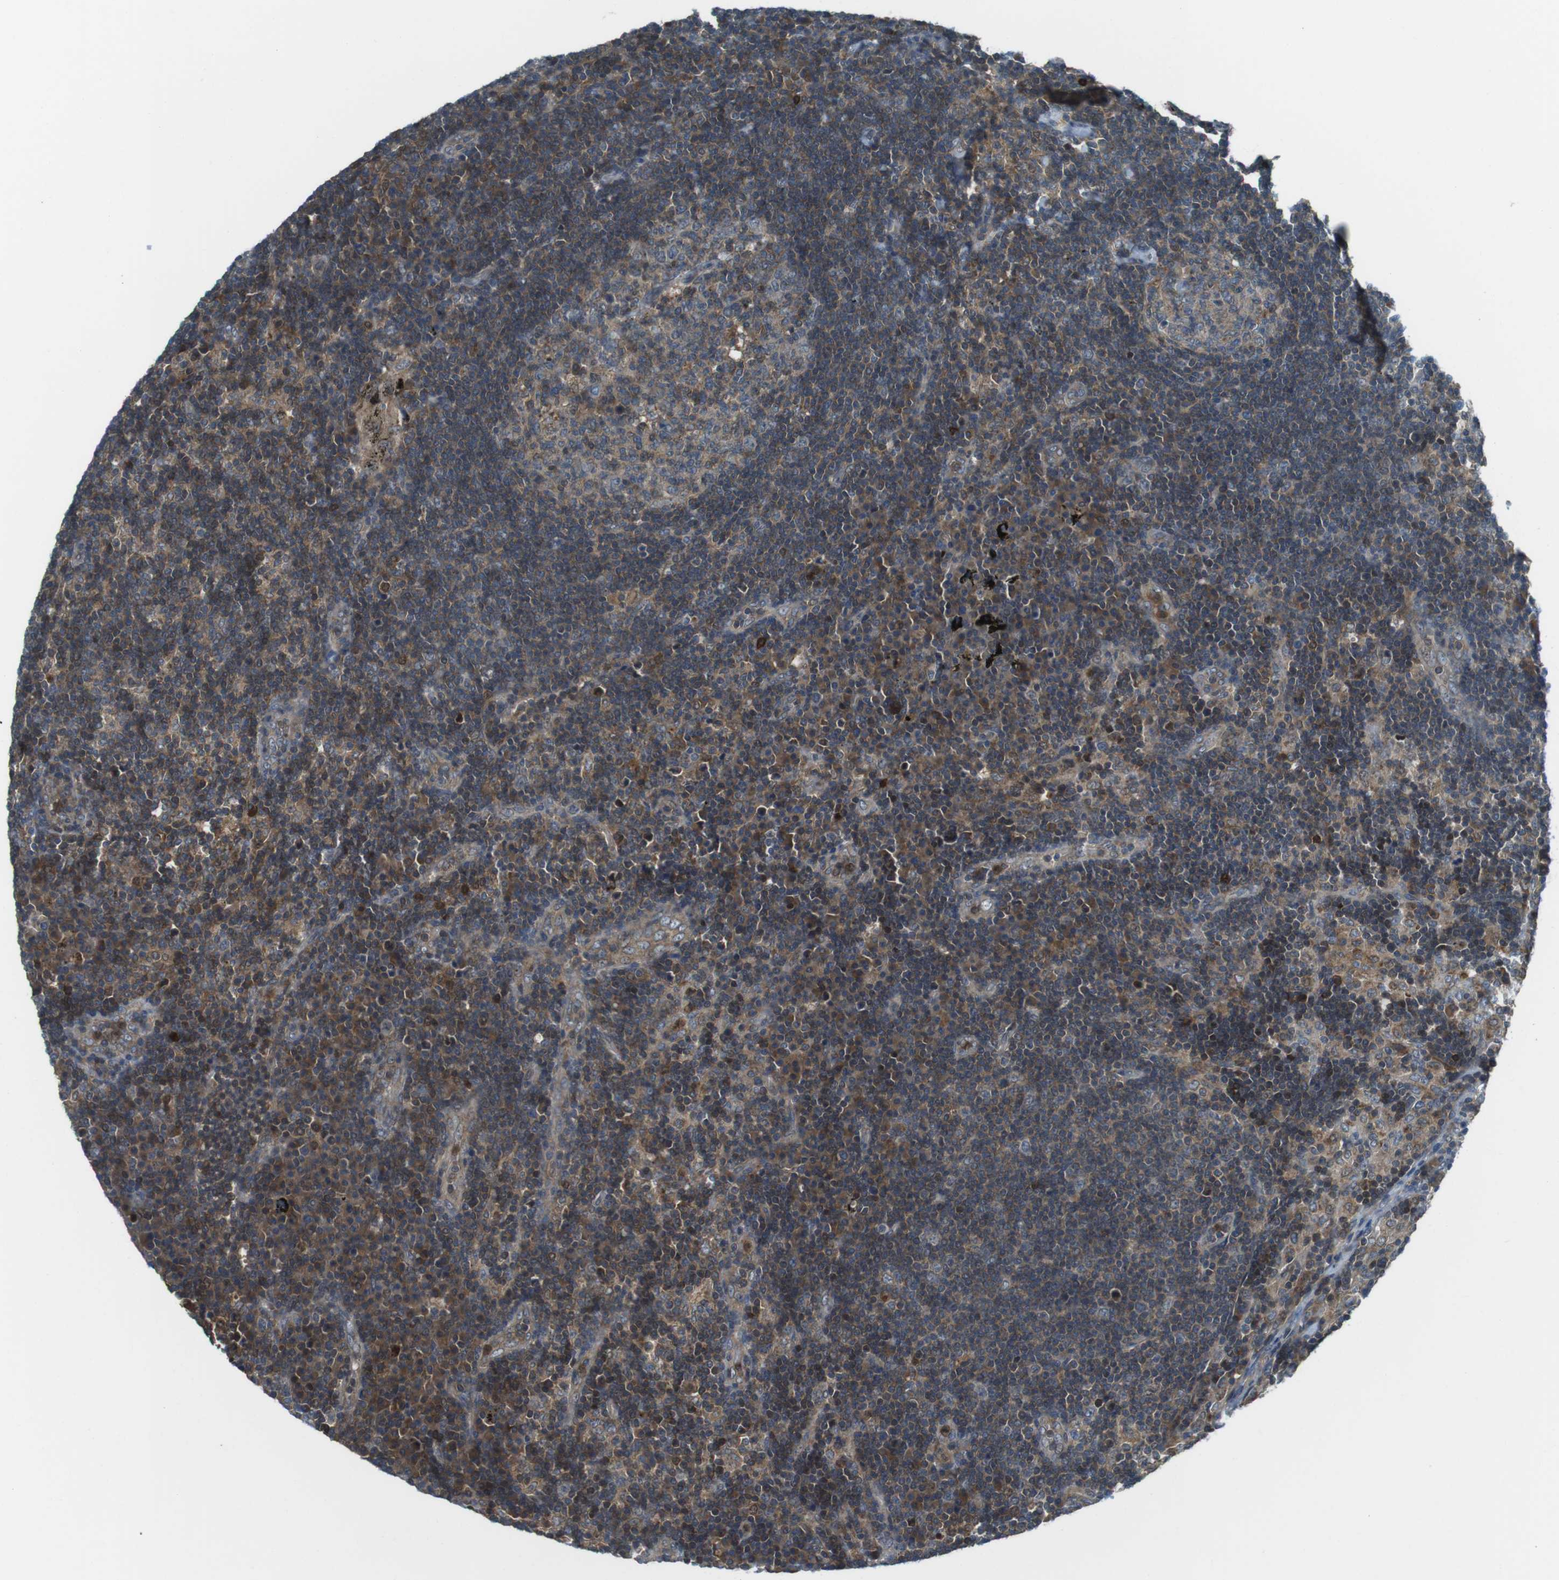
{"staining": {"intensity": "weak", "quantity": ">75%", "location": "cytoplasmic/membranous"}, "tissue": "lymph node", "cell_type": "Germinal center cells", "image_type": "normal", "snomed": [{"axis": "morphology", "description": "Normal tissue, NOS"}, {"axis": "morphology", "description": "Squamous cell carcinoma, metastatic, NOS"}, {"axis": "topography", "description": "Lymph node"}], "caption": "Weak cytoplasmic/membranous expression for a protein is seen in about >75% of germinal center cells of benign lymph node using IHC.", "gene": "LRRC3B", "patient": {"sex": "female", "age": 53}}